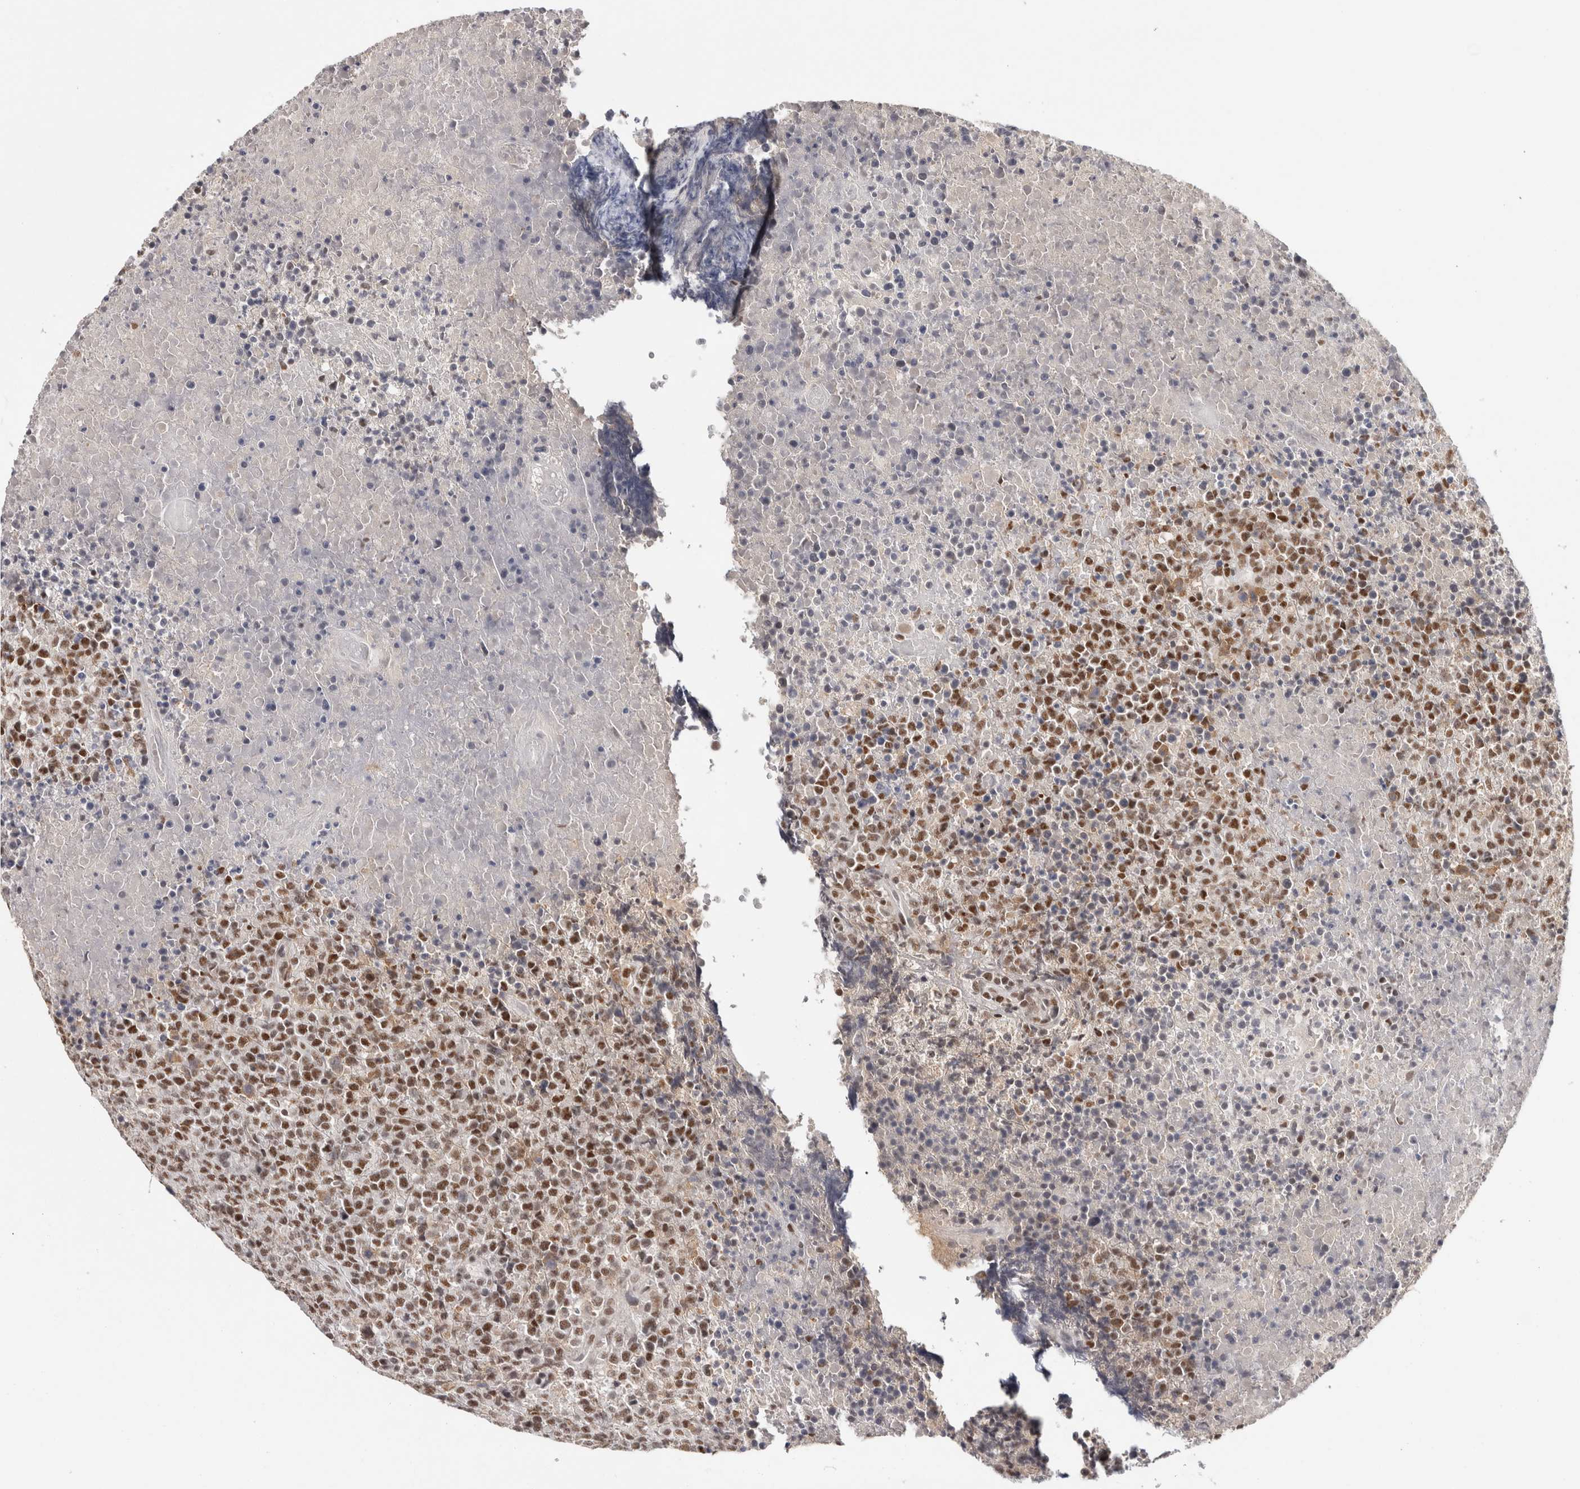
{"staining": {"intensity": "strong", "quantity": "25%-75%", "location": "nuclear"}, "tissue": "lymphoma", "cell_type": "Tumor cells", "image_type": "cancer", "snomed": [{"axis": "morphology", "description": "Malignant lymphoma, non-Hodgkin's type, High grade"}, {"axis": "topography", "description": "Lymph node"}], "caption": "Immunohistochemical staining of human high-grade malignant lymphoma, non-Hodgkin's type reveals strong nuclear protein positivity in about 25%-75% of tumor cells. The protein is shown in brown color, while the nuclei are stained blue.", "gene": "ZNF830", "patient": {"sex": "male", "age": 13}}